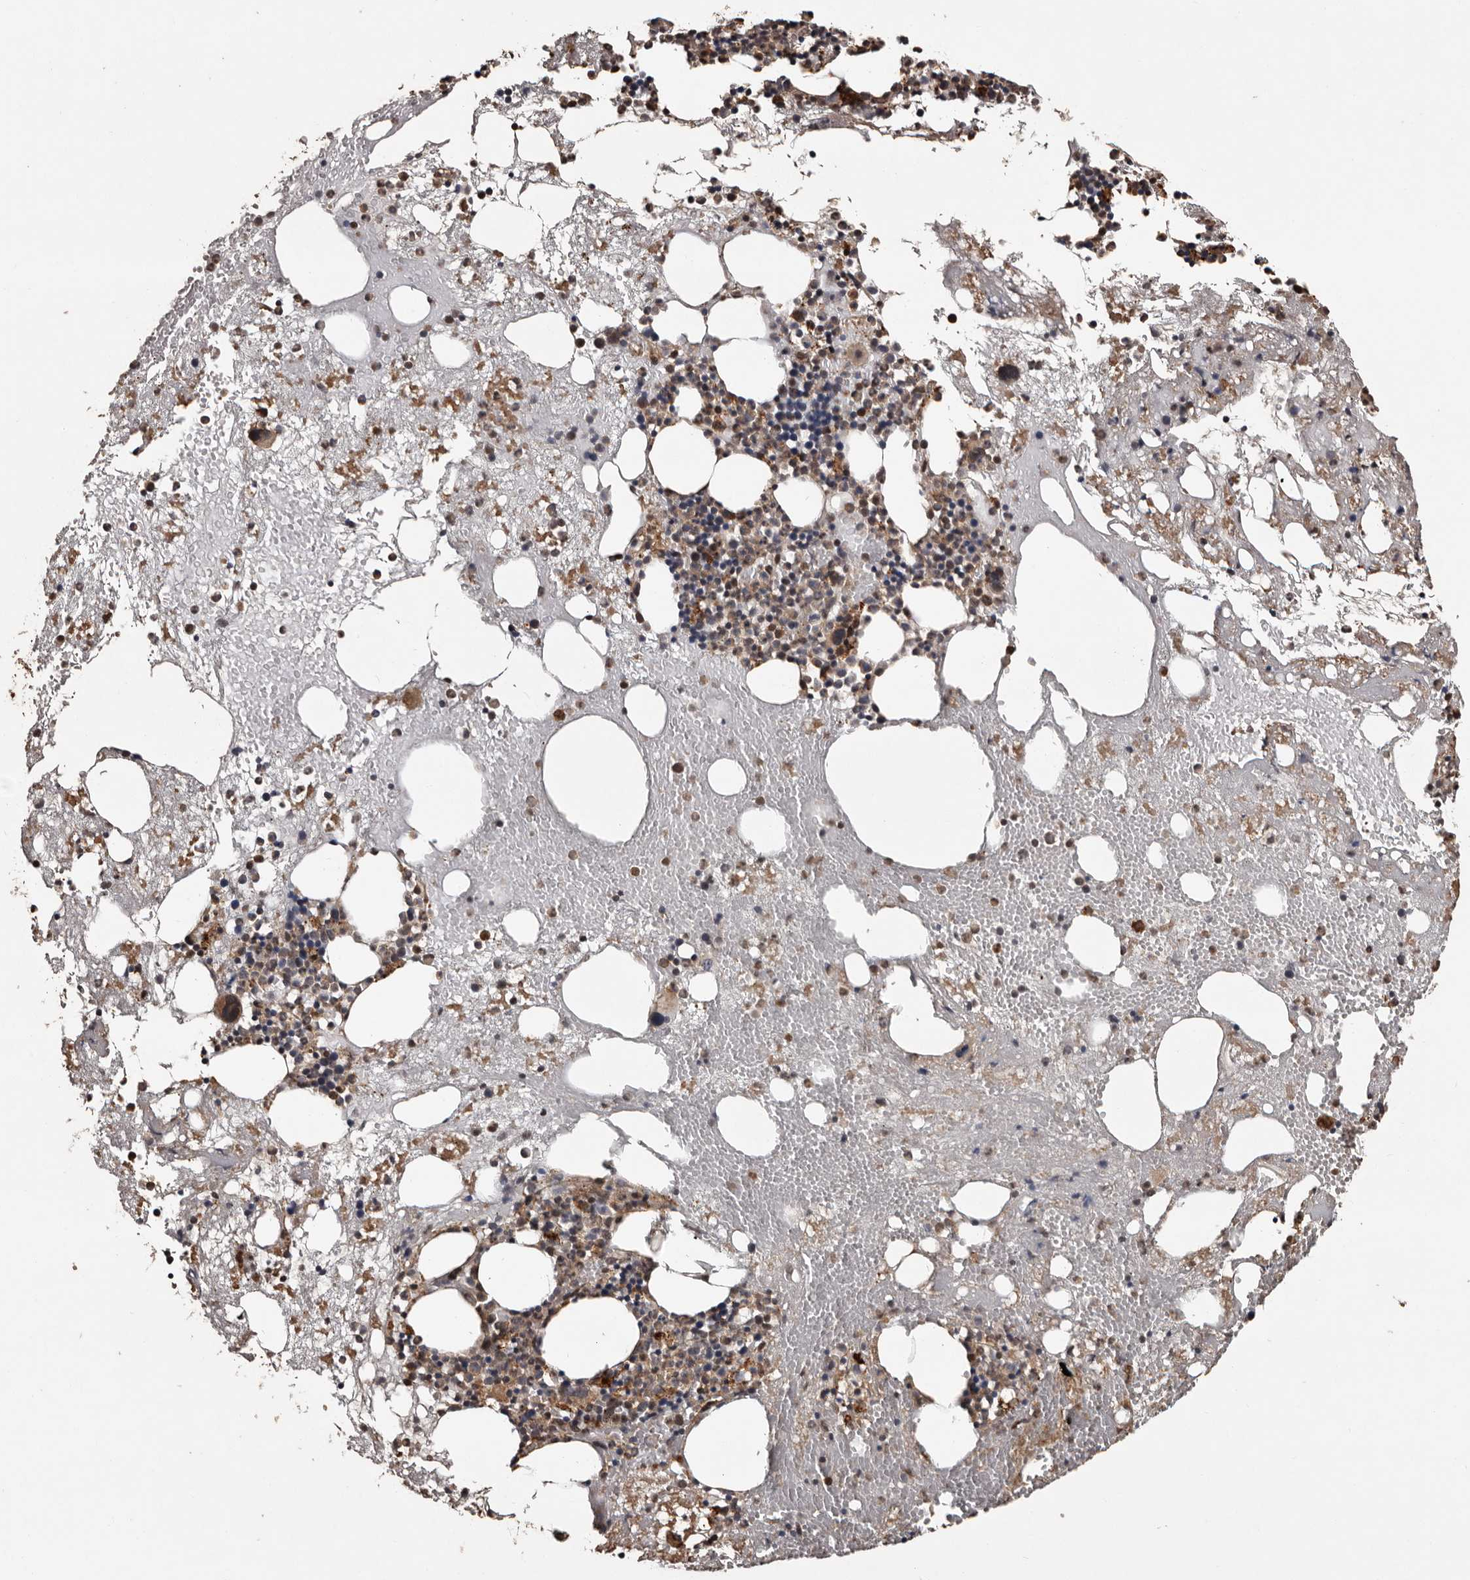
{"staining": {"intensity": "moderate", "quantity": ">75%", "location": "cytoplasmic/membranous"}, "tissue": "bone marrow", "cell_type": "Hematopoietic cells", "image_type": "normal", "snomed": [{"axis": "morphology", "description": "Normal tissue, NOS"}, {"axis": "morphology", "description": "Inflammation, NOS"}, {"axis": "topography", "description": "Bone marrow"}], "caption": "Protein staining by immunohistochemistry reveals moderate cytoplasmic/membranous staining in approximately >75% of hematopoietic cells in unremarkable bone marrow. Immunohistochemistry (ihc) stains the protein of interest in brown and the nuclei are stained blue.", "gene": "SERTAD4", "patient": {"sex": "female", "age": 48}}